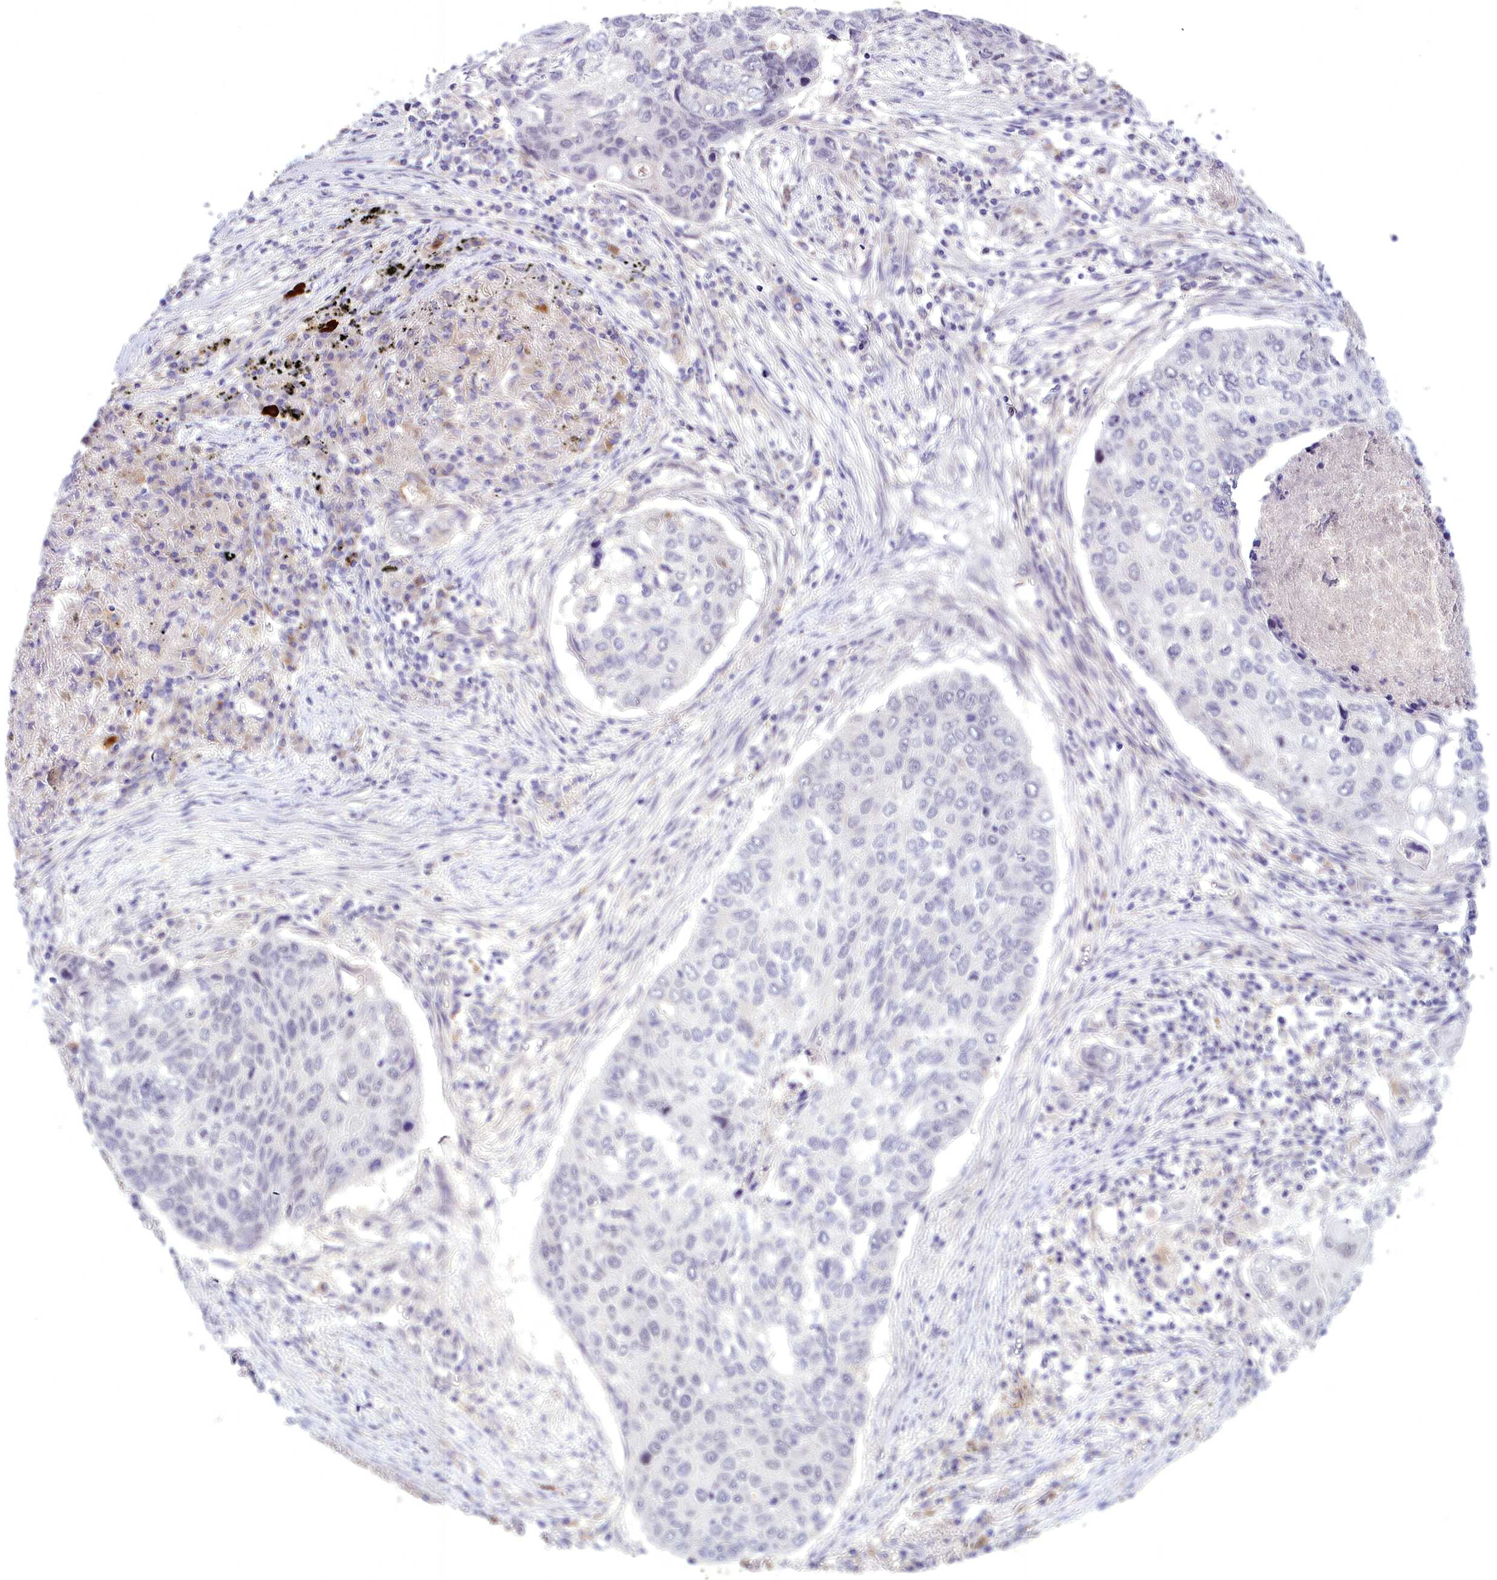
{"staining": {"intensity": "negative", "quantity": "none", "location": "none"}, "tissue": "lung cancer", "cell_type": "Tumor cells", "image_type": "cancer", "snomed": [{"axis": "morphology", "description": "Squamous cell carcinoma, NOS"}, {"axis": "topography", "description": "Lung"}], "caption": "Tumor cells show no significant positivity in lung cancer (squamous cell carcinoma).", "gene": "FAM149B1", "patient": {"sex": "female", "age": 63}}